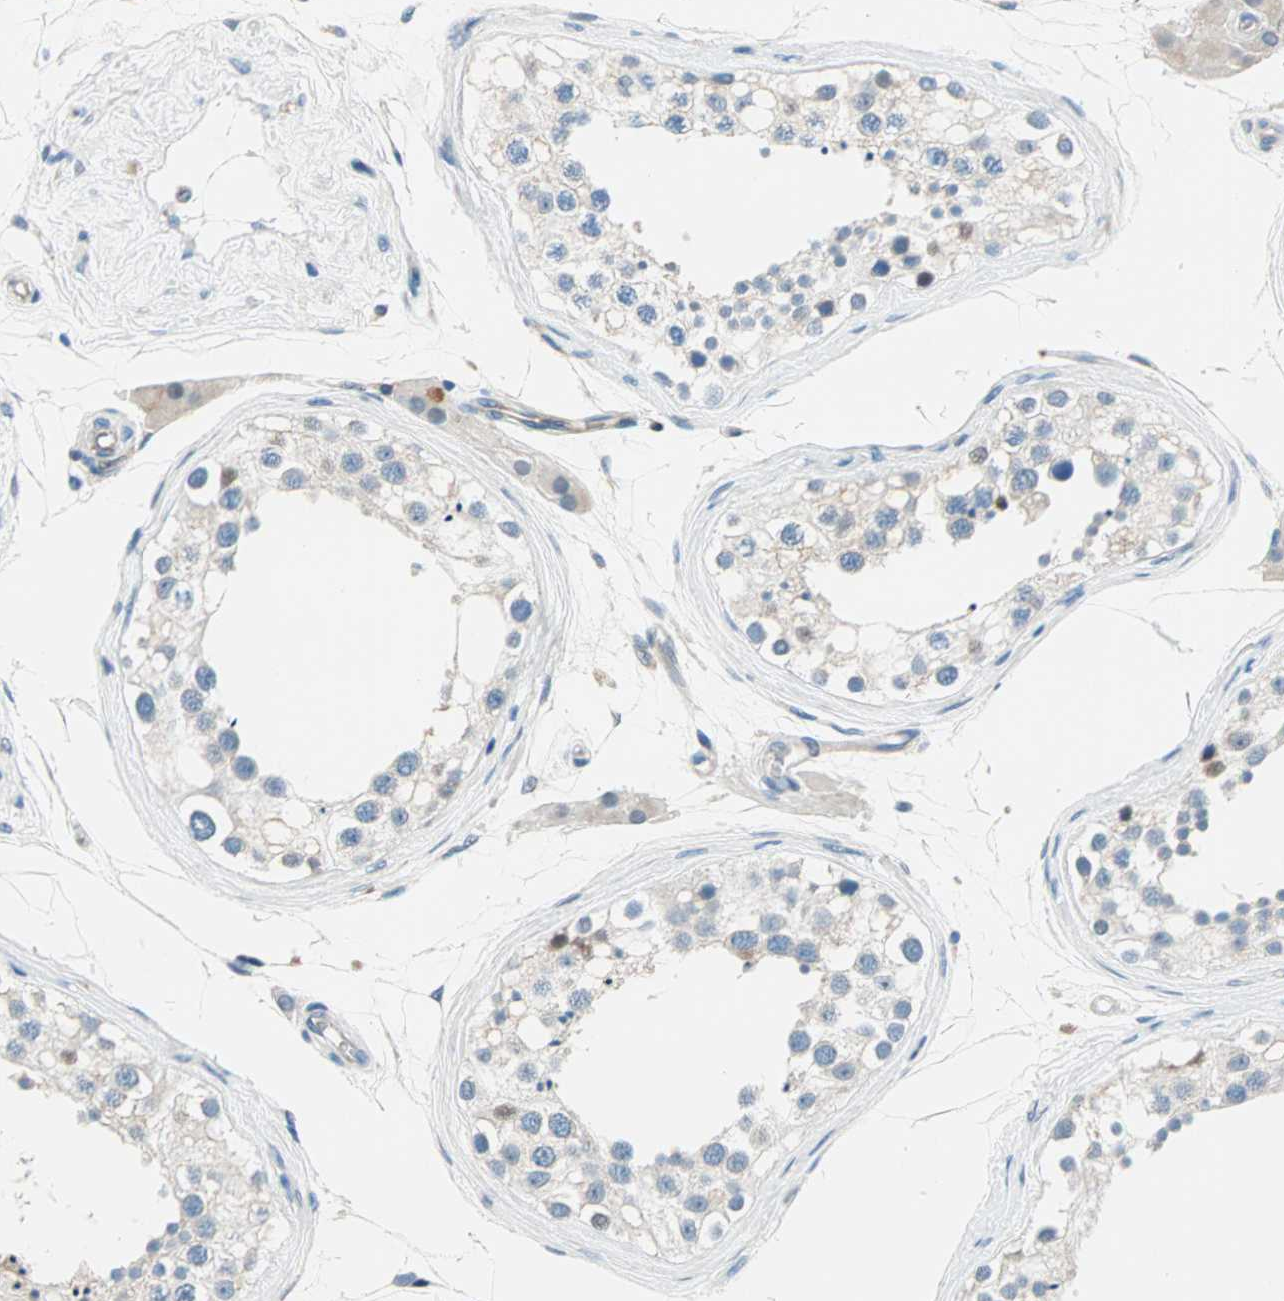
{"staining": {"intensity": "moderate", "quantity": "<25%", "location": "cytoplasmic/membranous"}, "tissue": "testis", "cell_type": "Cells in seminiferous ducts", "image_type": "normal", "snomed": [{"axis": "morphology", "description": "Normal tissue, NOS"}, {"axis": "topography", "description": "Testis"}], "caption": "Immunohistochemistry micrograph of unremarkable human testis stained for a protein (brown), which shows low levels of moderate cytoplasmic/membranous positivity in about <25% of cells in seminiferous ducts.", "gene": "TMEM163", "patient": {"sex": "male", "age": 68}}